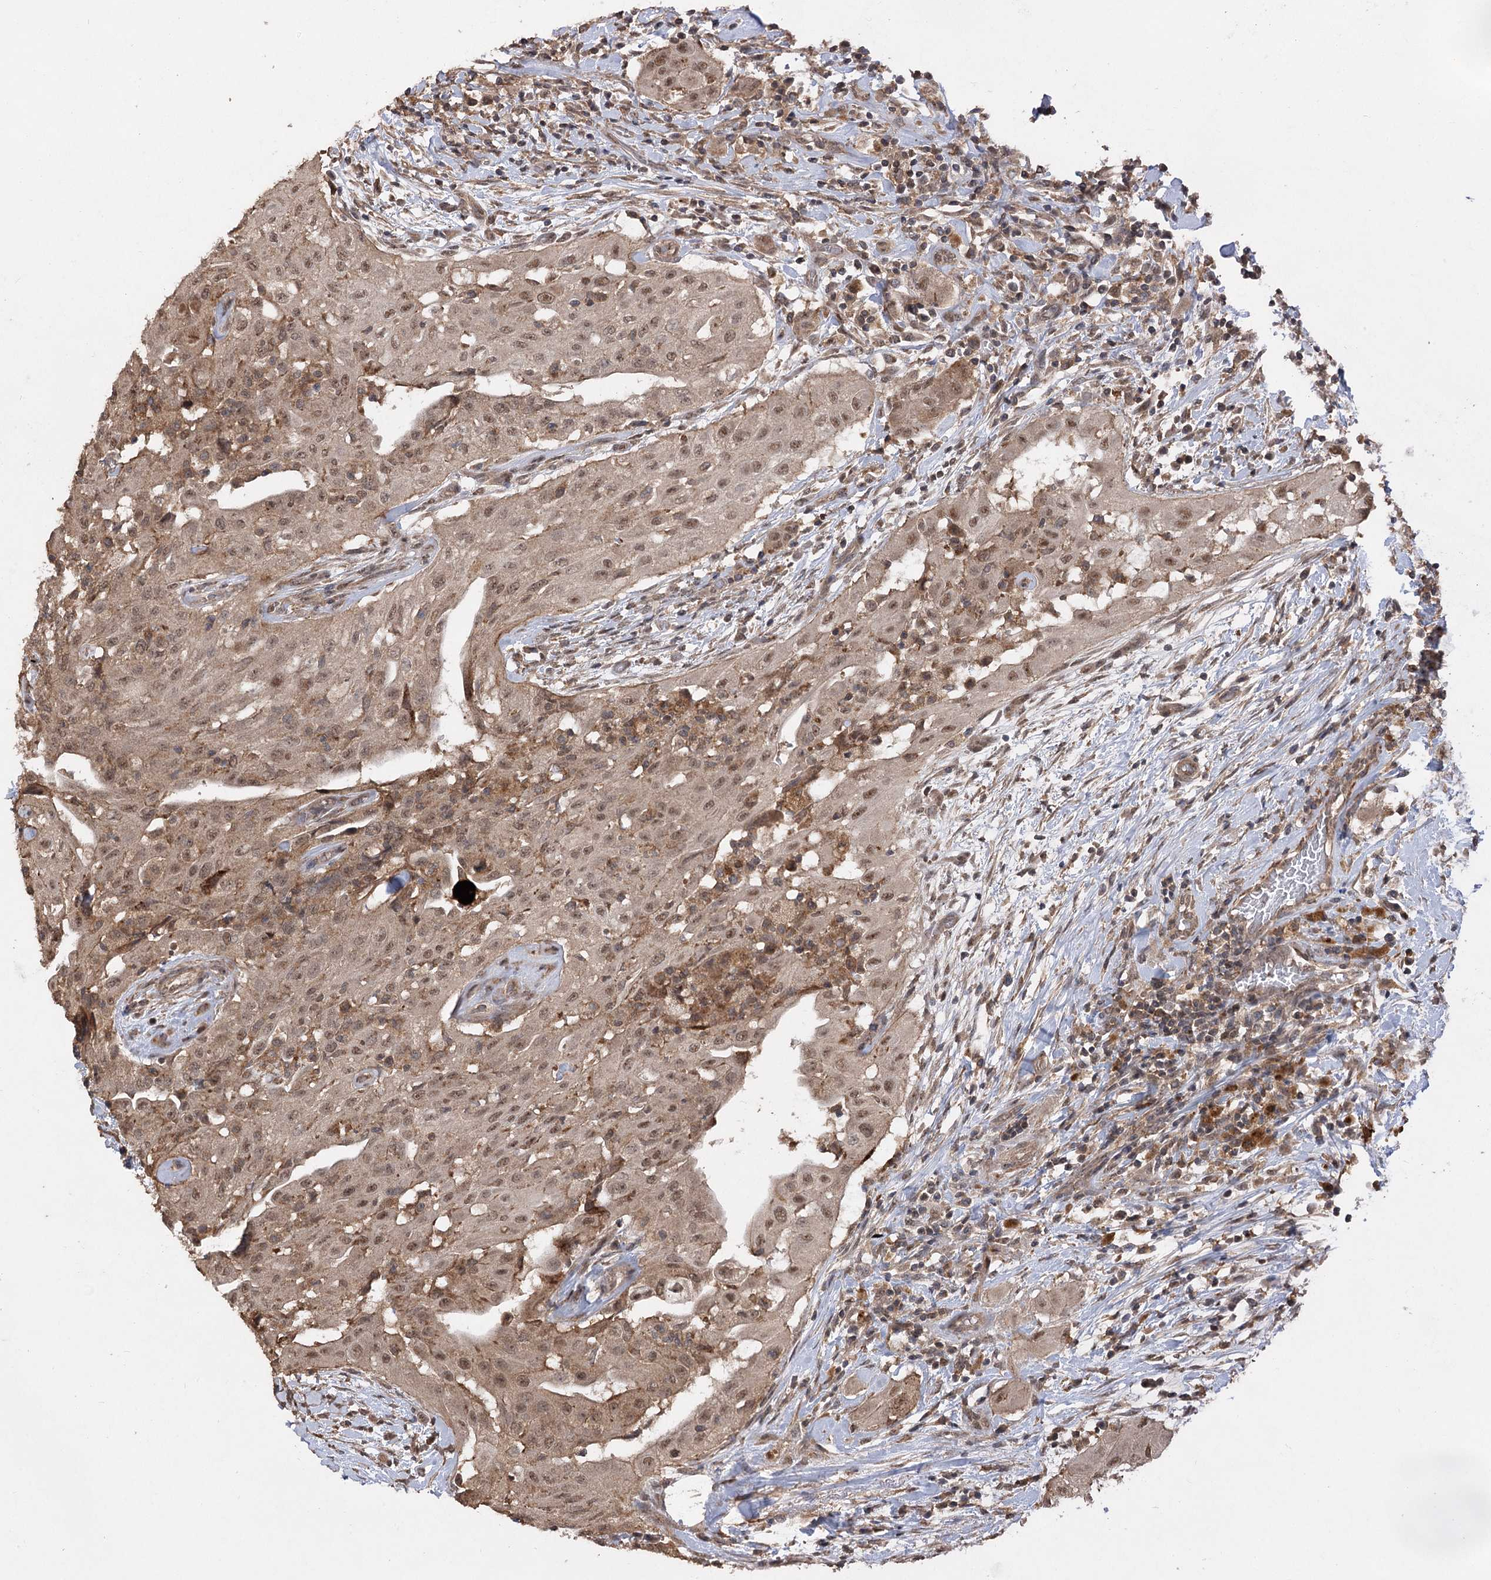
{"staining": {"intensity": "moderate", "quantity": ">75%", "location": "nuclear"}, "tissue": "thyroid cancer", "cell_type": "Tumor cells", "image_type": "cancer", "snomed": [{"axis": "morphology", "description": "Papillary adenocarcinoma, NOS"}, {"axis": "topography", "description": "Thyroid gland"}], "caption": "Immunohistochemistry (IHC) of human thyroid cancer (papillary adenocarcinoma) reveals medium levels of moderate nuclear expression in about >75% of tumor cells.", "gene": "TENM2", "patient": {"sex": "female", "age": 59}}